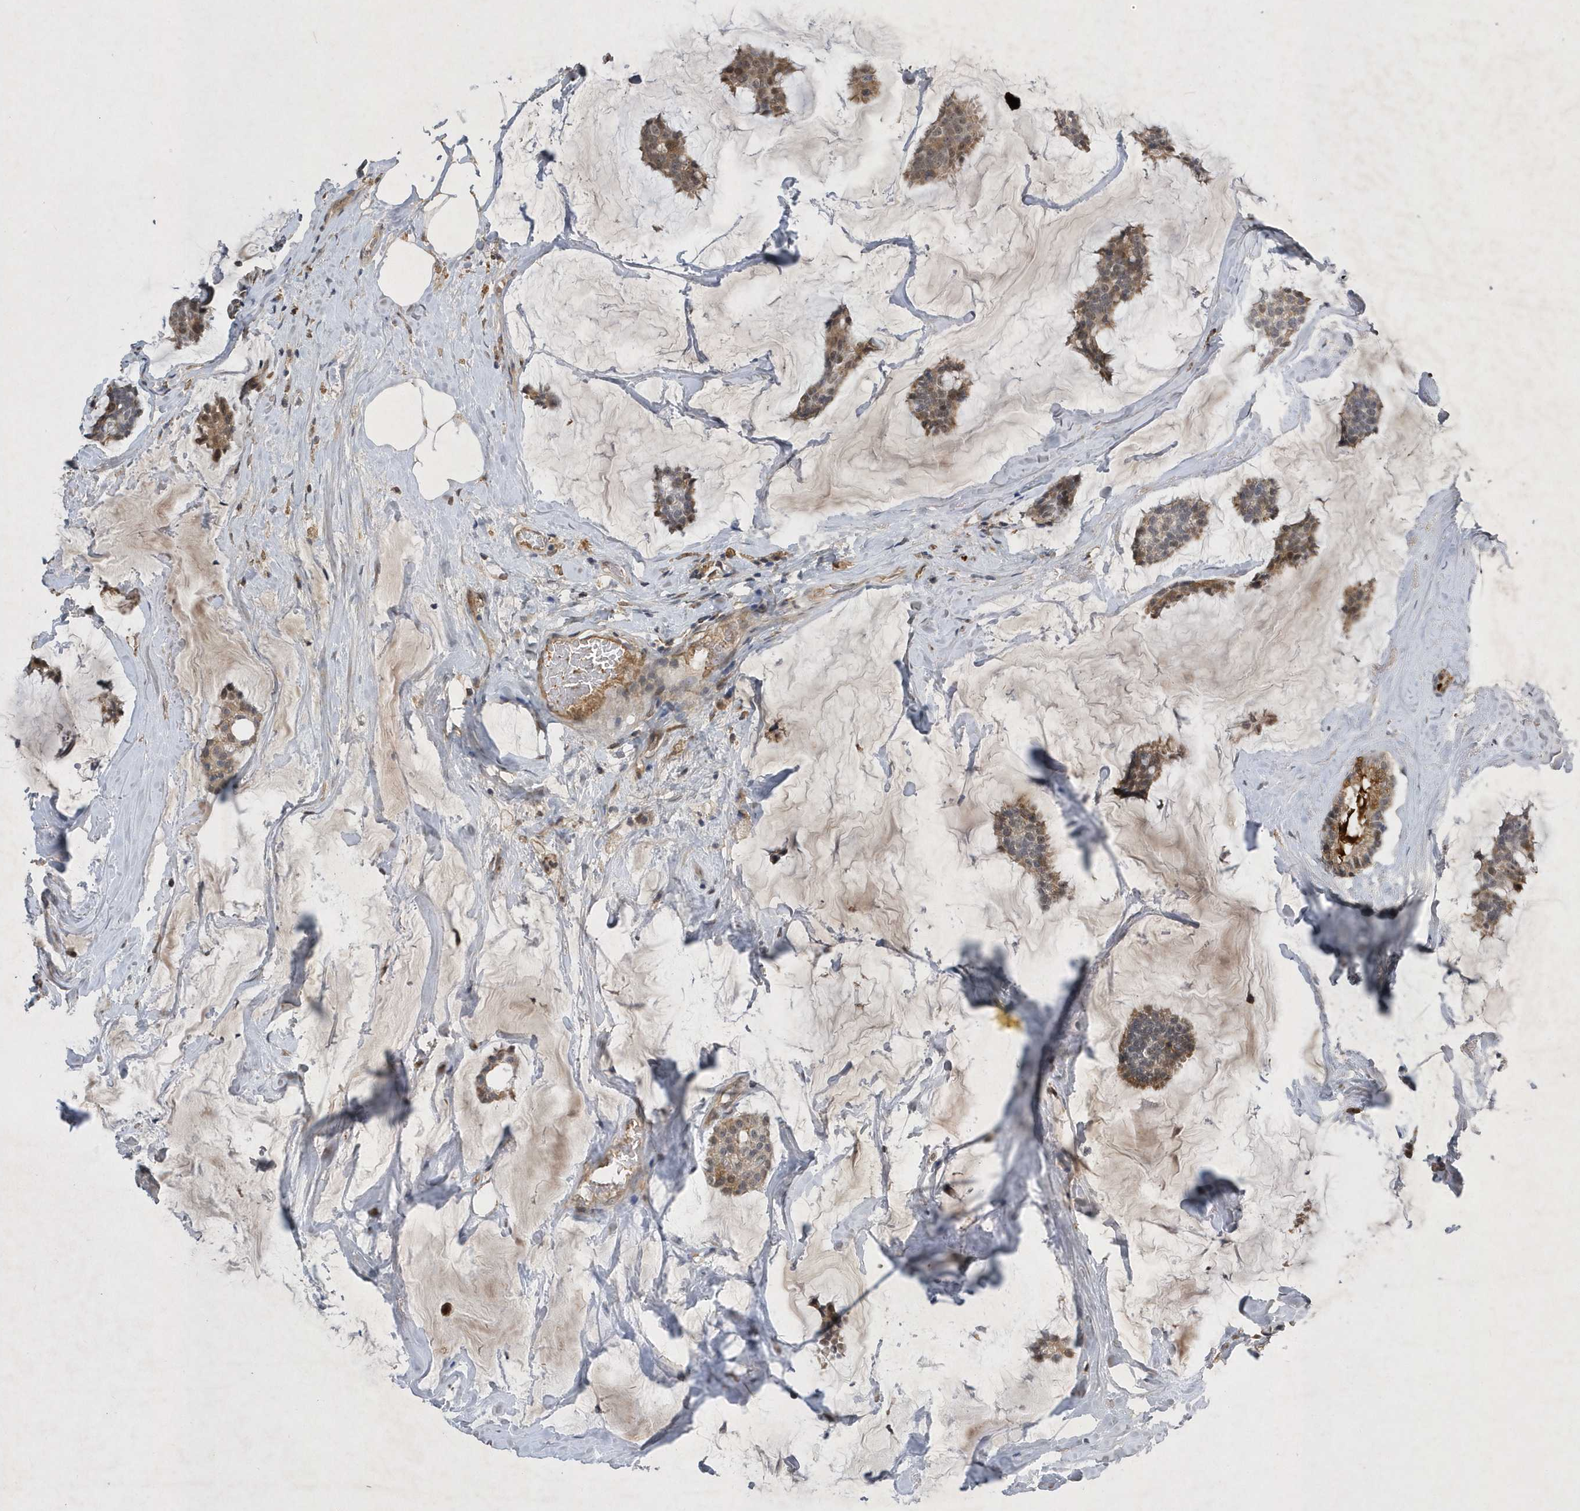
{"staining": {"intensity": "moderate", "quantity": ">75%", "location": "cytoplasmic/membranous,nuclear"}, "tissue": "breast cancer", "cell_type": "Tumor cells", "image_type": "cancer", "snomed": [{"axis": "morphology", "description": "Duct carcinoma"}, {"axis": "topography", "description": "Breast"}], "caption": "Tumor cells display medium levels of moderate cytoplasmic/membranous and nuclear expression in about >75% of cells in human invasive ductal carcinoma (breast).", "gene": "FAM217A", "patient": {"sex": "female", "age": 93}}